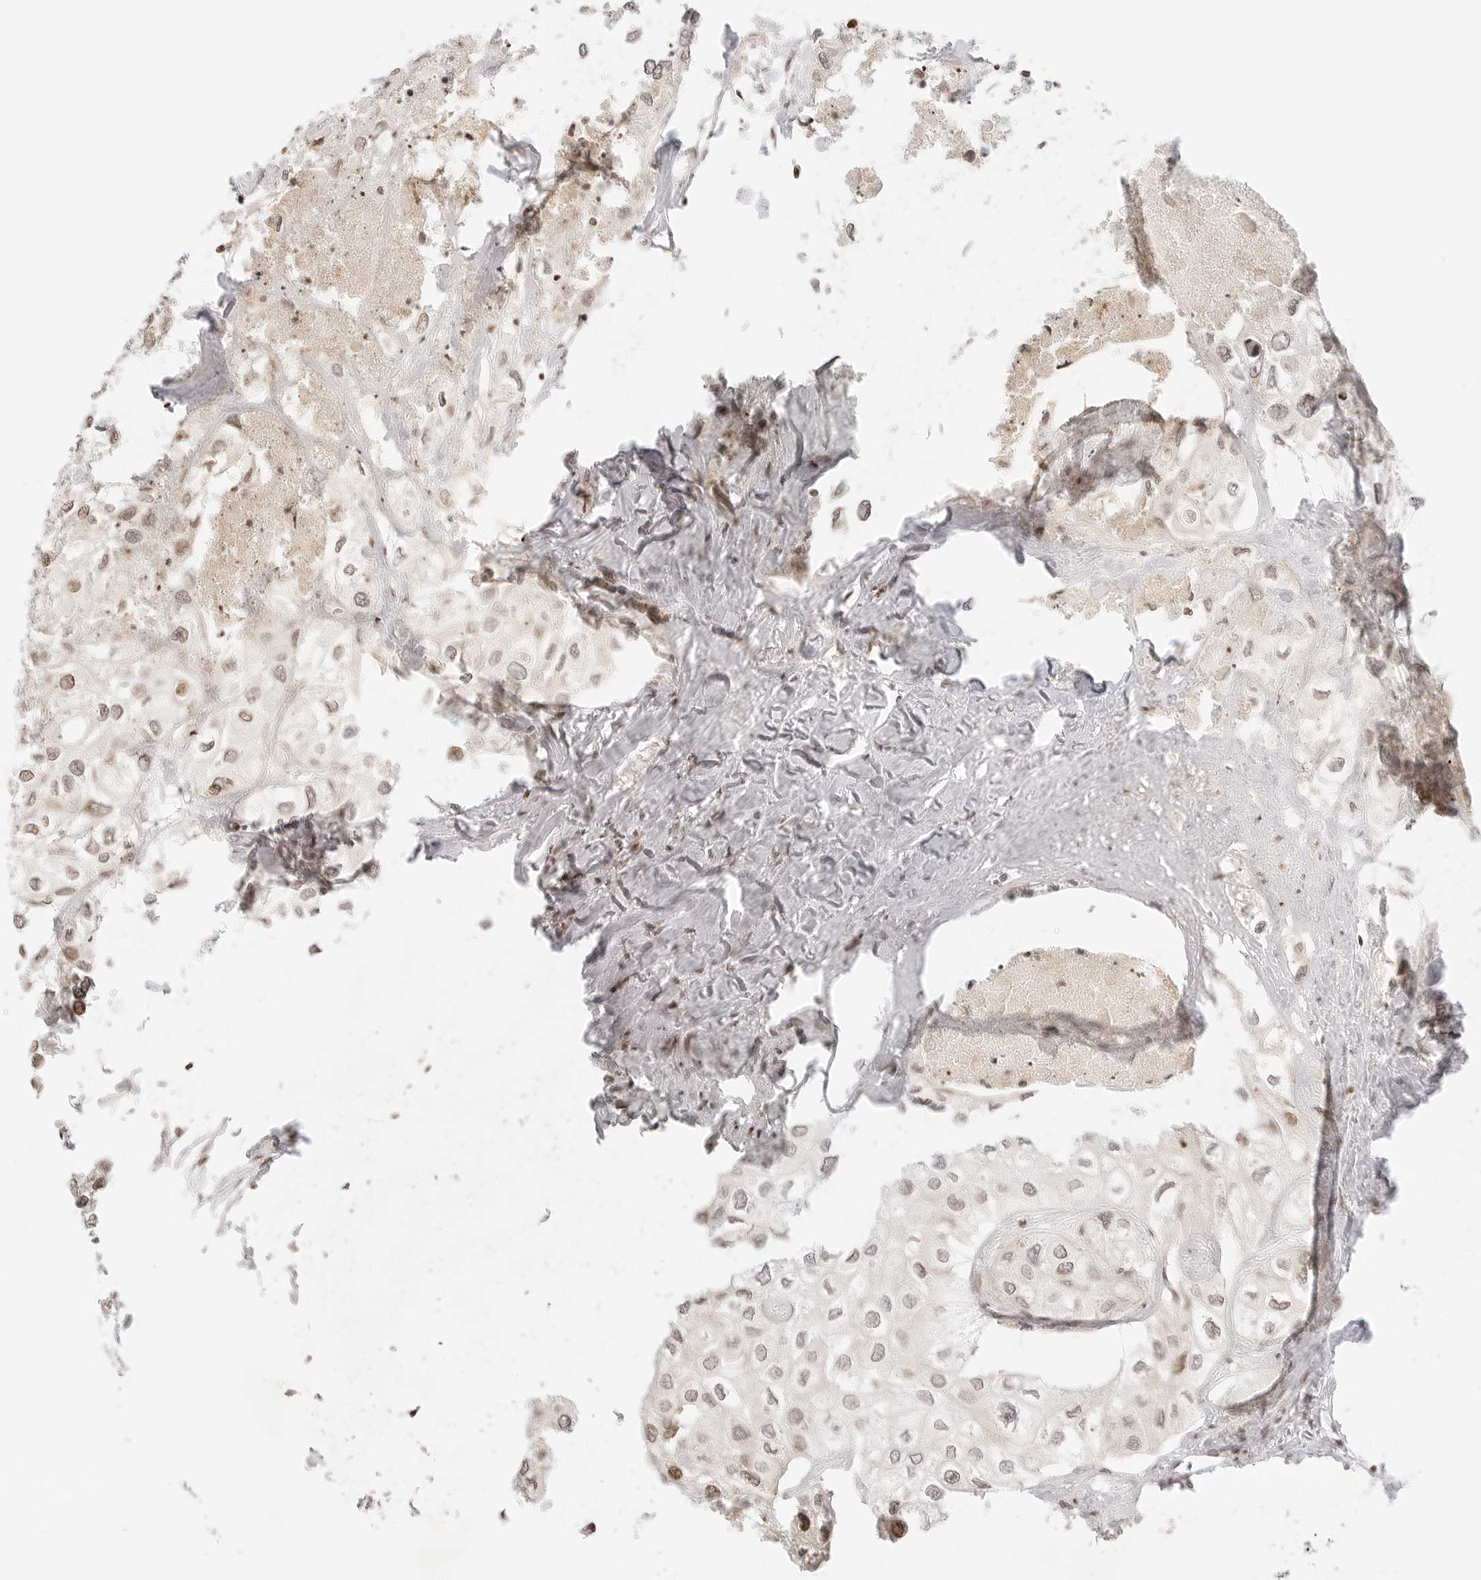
{"staining": {"intensity": "weak", "quantity": "25%-75%", "location": "cytoplasmic/membranous,nuclear"}, "tissue": "urothelial cancer", "cell_type": "Tumor cells", "image_type": "cancer", "snomed": [{"axis": "morphology", "description": "Urothelial carcinoma, High grade"}, {"axis": "topography", "description": "Urinary bladder"}], "caption": "The histopathology image shows immunohistochemical staining of urothelial cancer. There is weak cytoplasmic/membranous and nuclear staining is identified in approximately 25%-75% of tumor cells.", "gene": "RPS6KL1", "patient": {"sex": "male", "age": 64}}